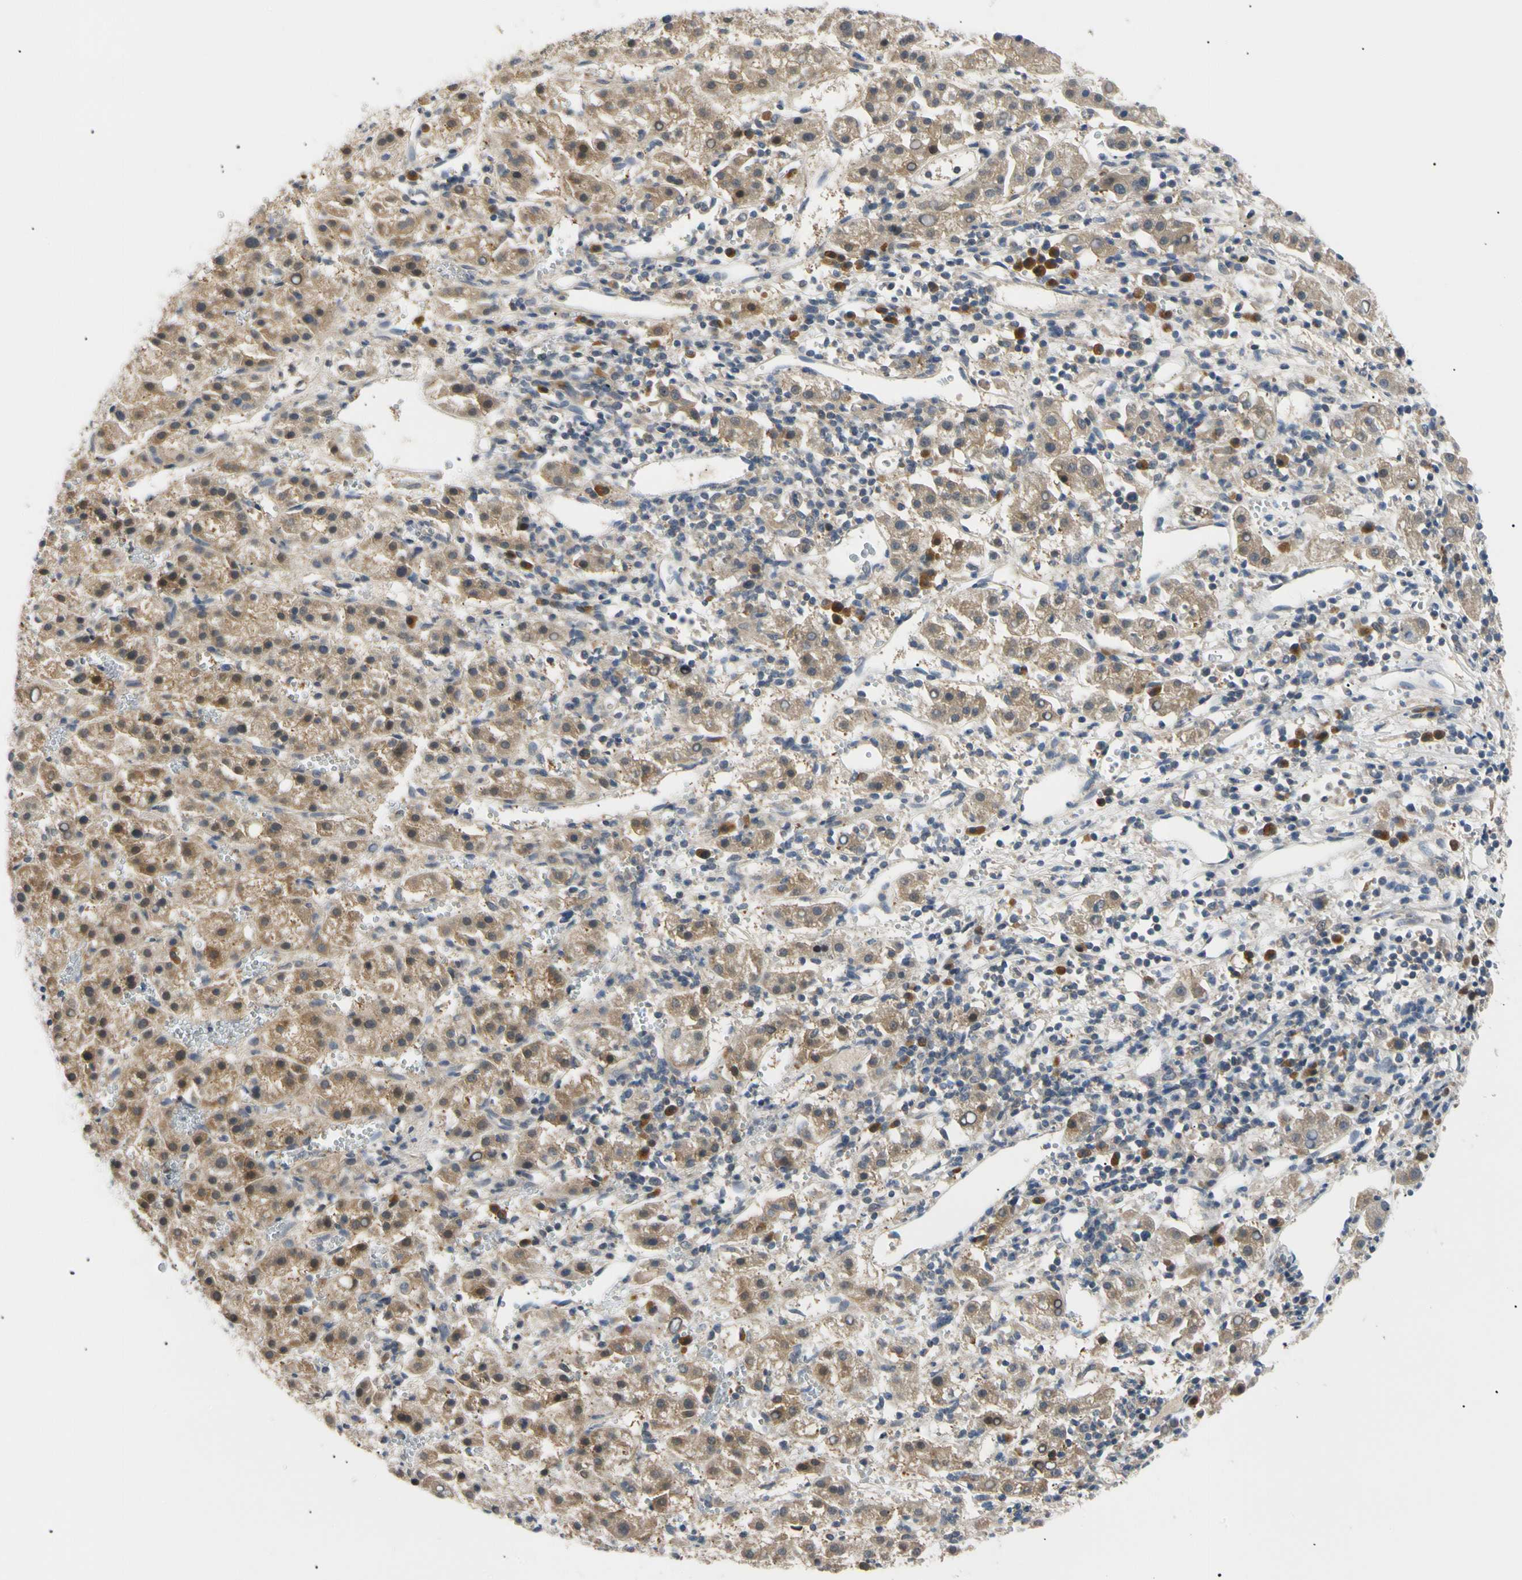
{"staining": {"intensity": "weak", "quantity": ">75%", "location": "cytoplasmic/membranous"}, "tissue": "liver cancer", "cell_type": "Tumor cells", "image_type": "cancer", "snomed": [{"axis": "morphology", "description": "Carcinoma, Hepatocellular, NOS"}, {"axis": "topography", "description": "Liver"}], "caption": "Liver cancer tissue reveals weak cytoplasmic/membranous staining in about >75% of tumor cells", "gene": "SEC23B", "patient": {"sex": "female", "age": 58}}